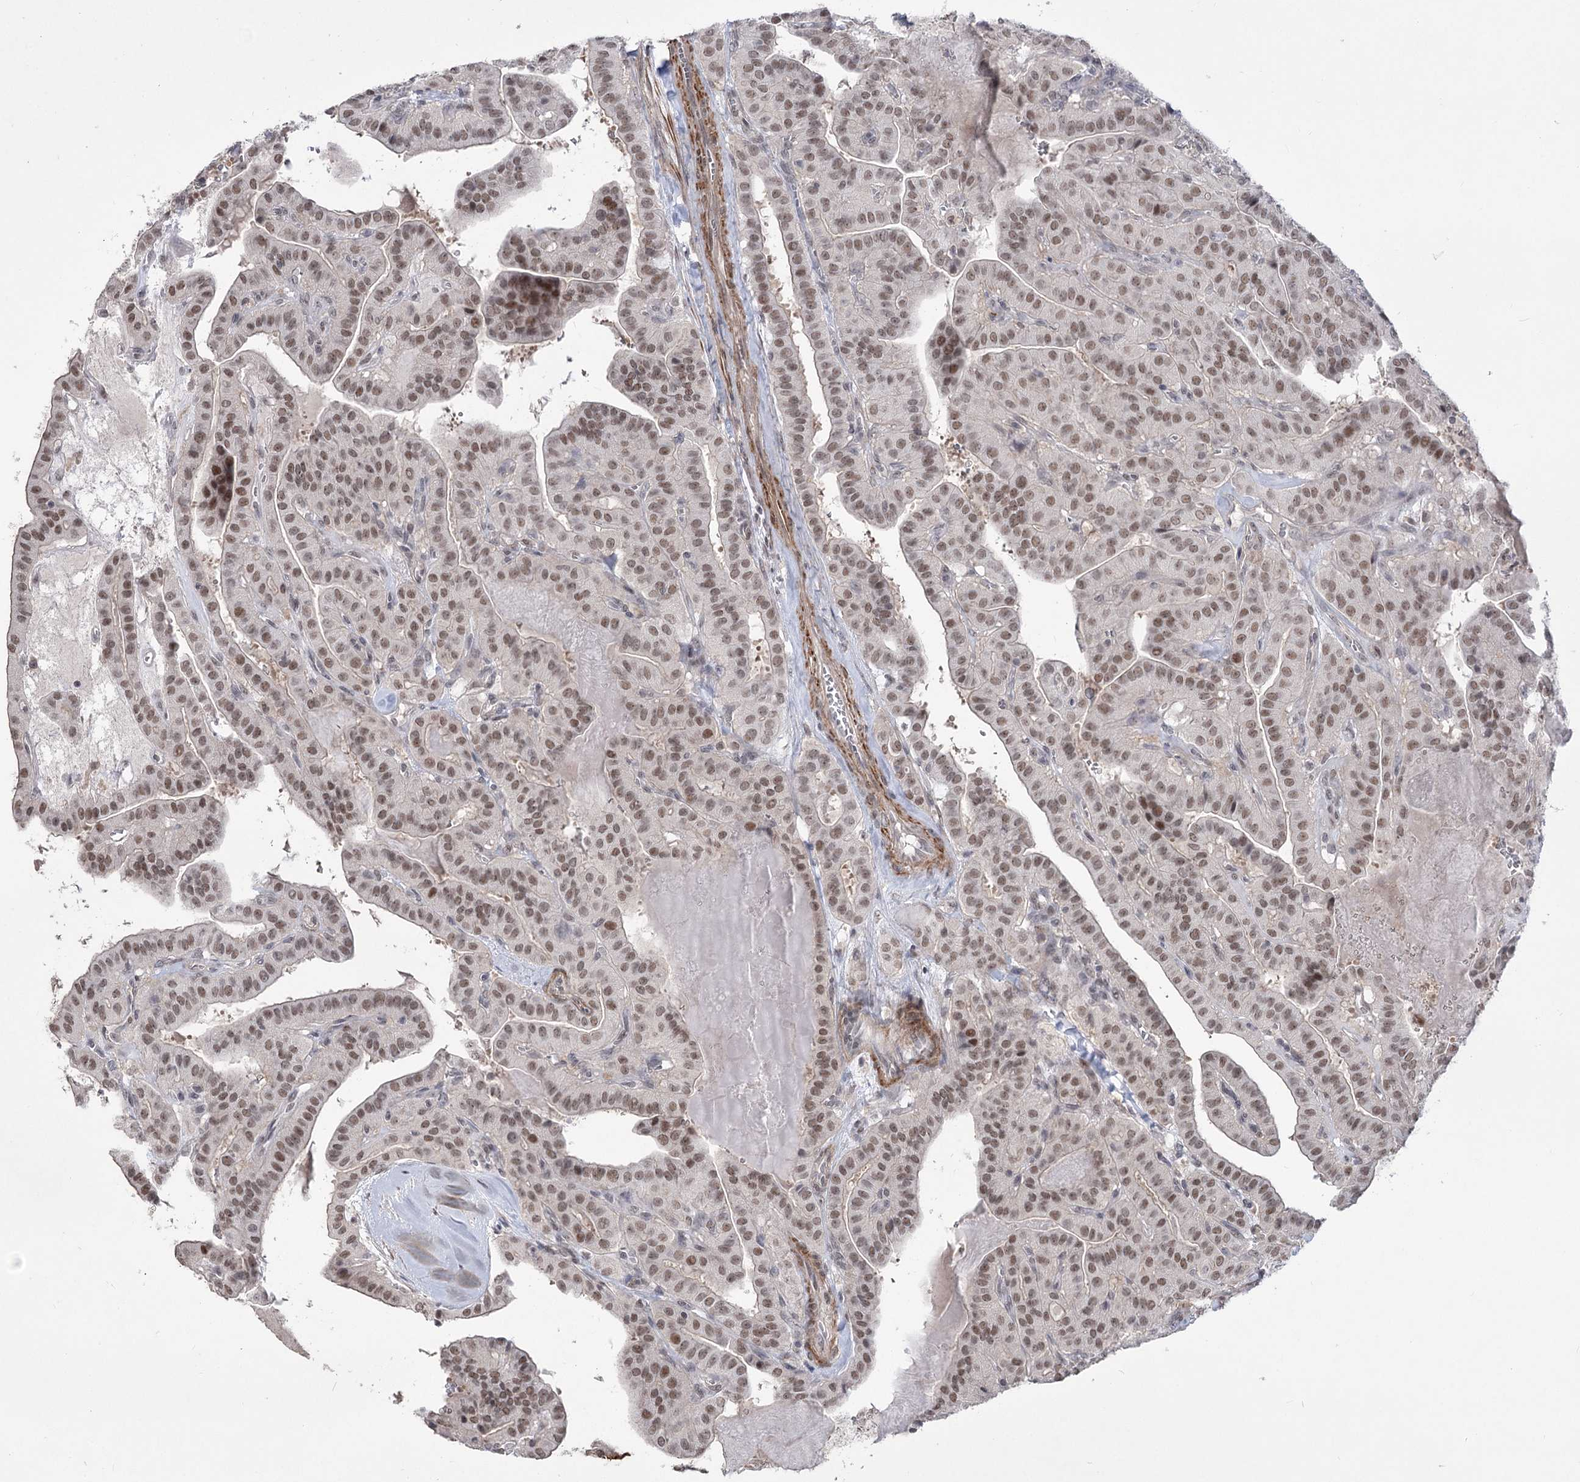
{"staining": {"intensity": "moderate", "quantity": ">75%", "location": "nuclear"}, "tissue": "thyroid cancer", "cell_type": "Tumor cells", "image_type": "cancer", "snomed": [{"axis": "morphology", "description": "Papillary adenocarcinoma, NOS"}, {"axis": "topography", "description": "Thyroid gland"}], "caption": "DAB (3,3'-diaminobenzidine) immunohistochemical staining of human papillary adenocarcinoma (thyroid) exhibits moderate nuclear protein expression in approximately >75% of tumor cells.", "gene": "ZSCAN23", "patient": {"sex": "male", "age": 52}}